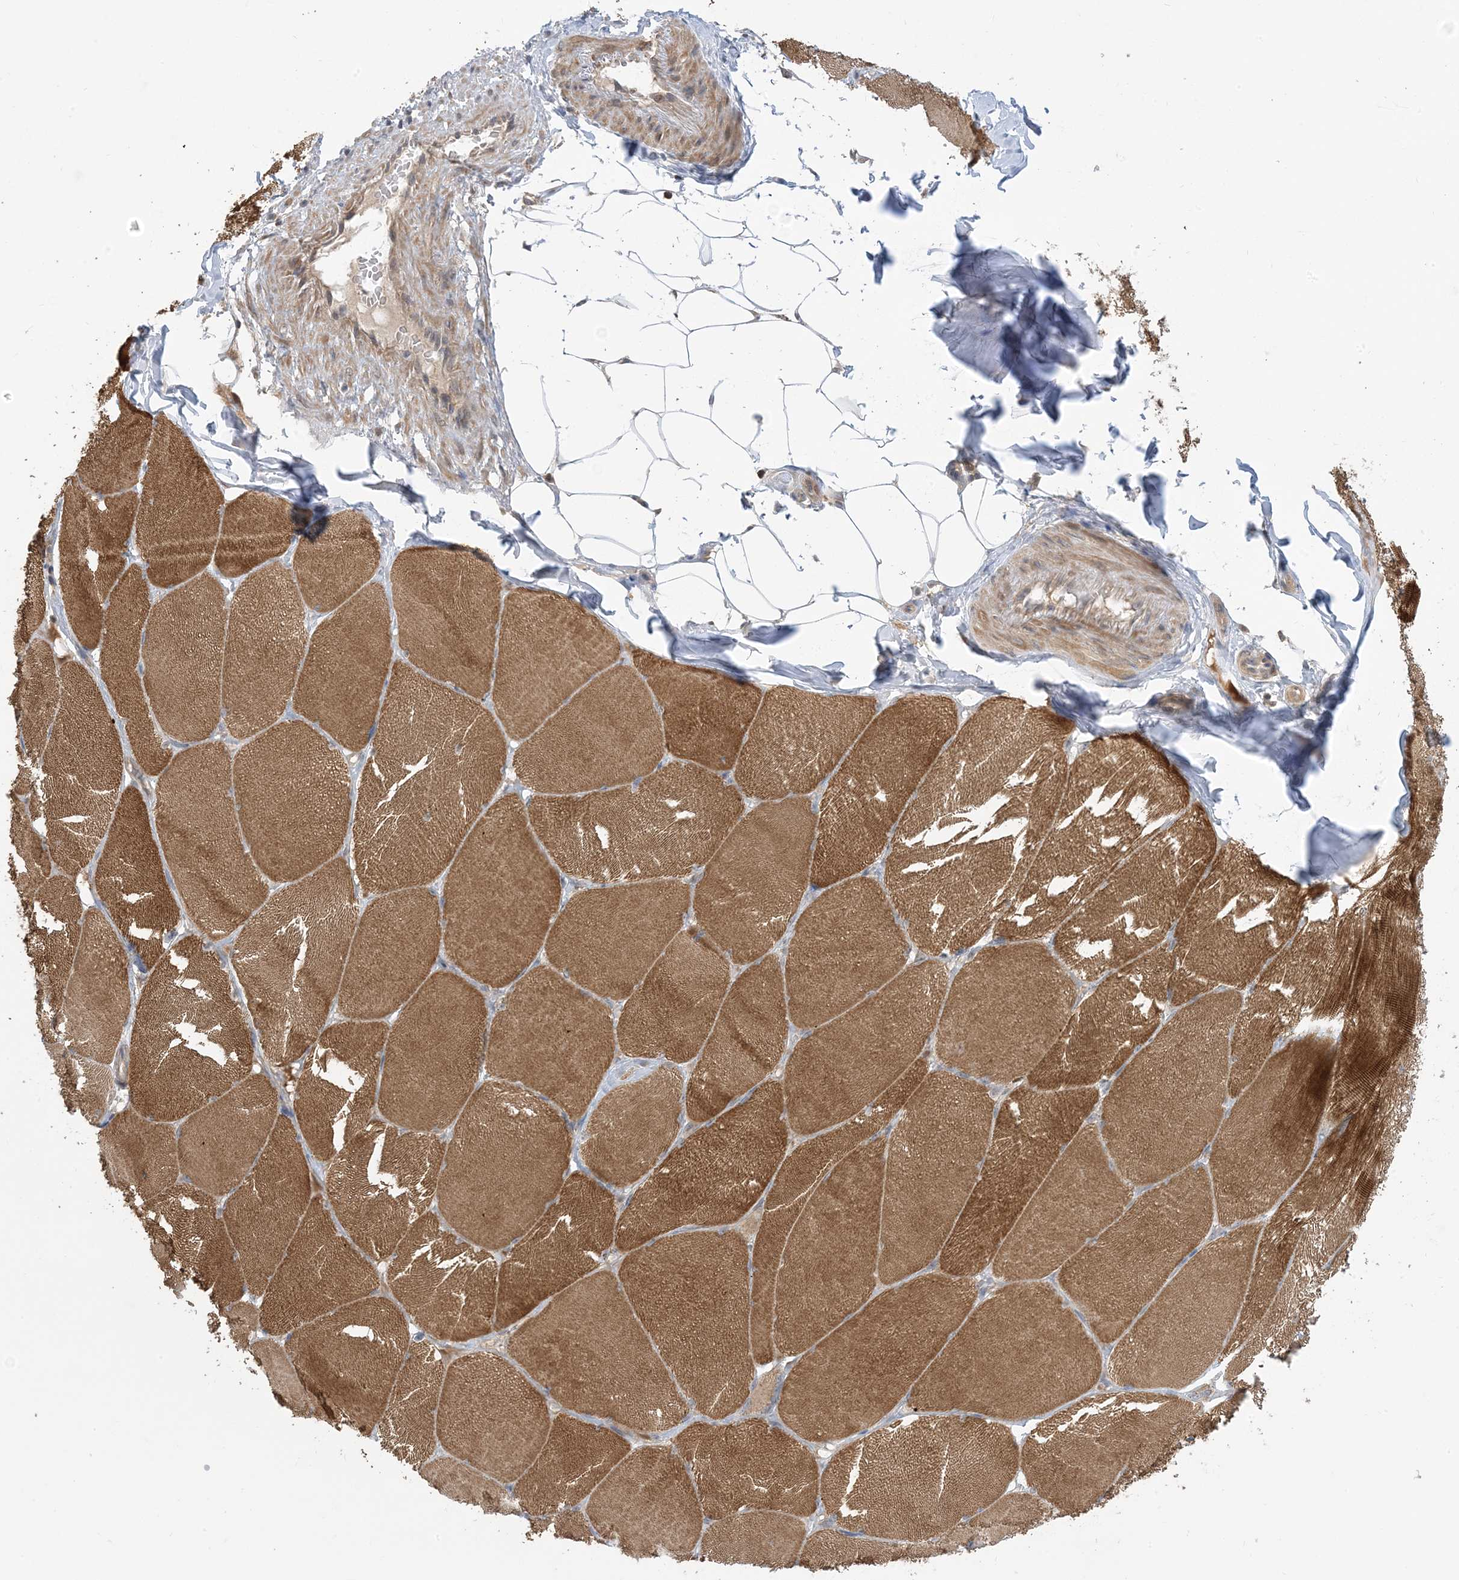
{"staining": {"intensity": "strong", "quantity": ">75%", "location": "cytoplasmic/membranous"}, "tissue": "skeletal muscle", "cell_type": "Myocytes", "image_type": "normal", "snomed": [{"axis": "morphology", "description": "Normal tissue, NOS"}, {"axis": "topography", "description": "Skin"}, {"axis": "topography", "description": "Skeletal muscle"}], "caption": "Unremarkable skeletal muscle displays strong cytoplasmic/membranous expression in approximately >75% of myocytes, visualized by immunohistochemistry. (IHC, brightfield microscopy, high magnification).", "gene": "WDR26", "patient": {"sex": "male", "age": 83}}